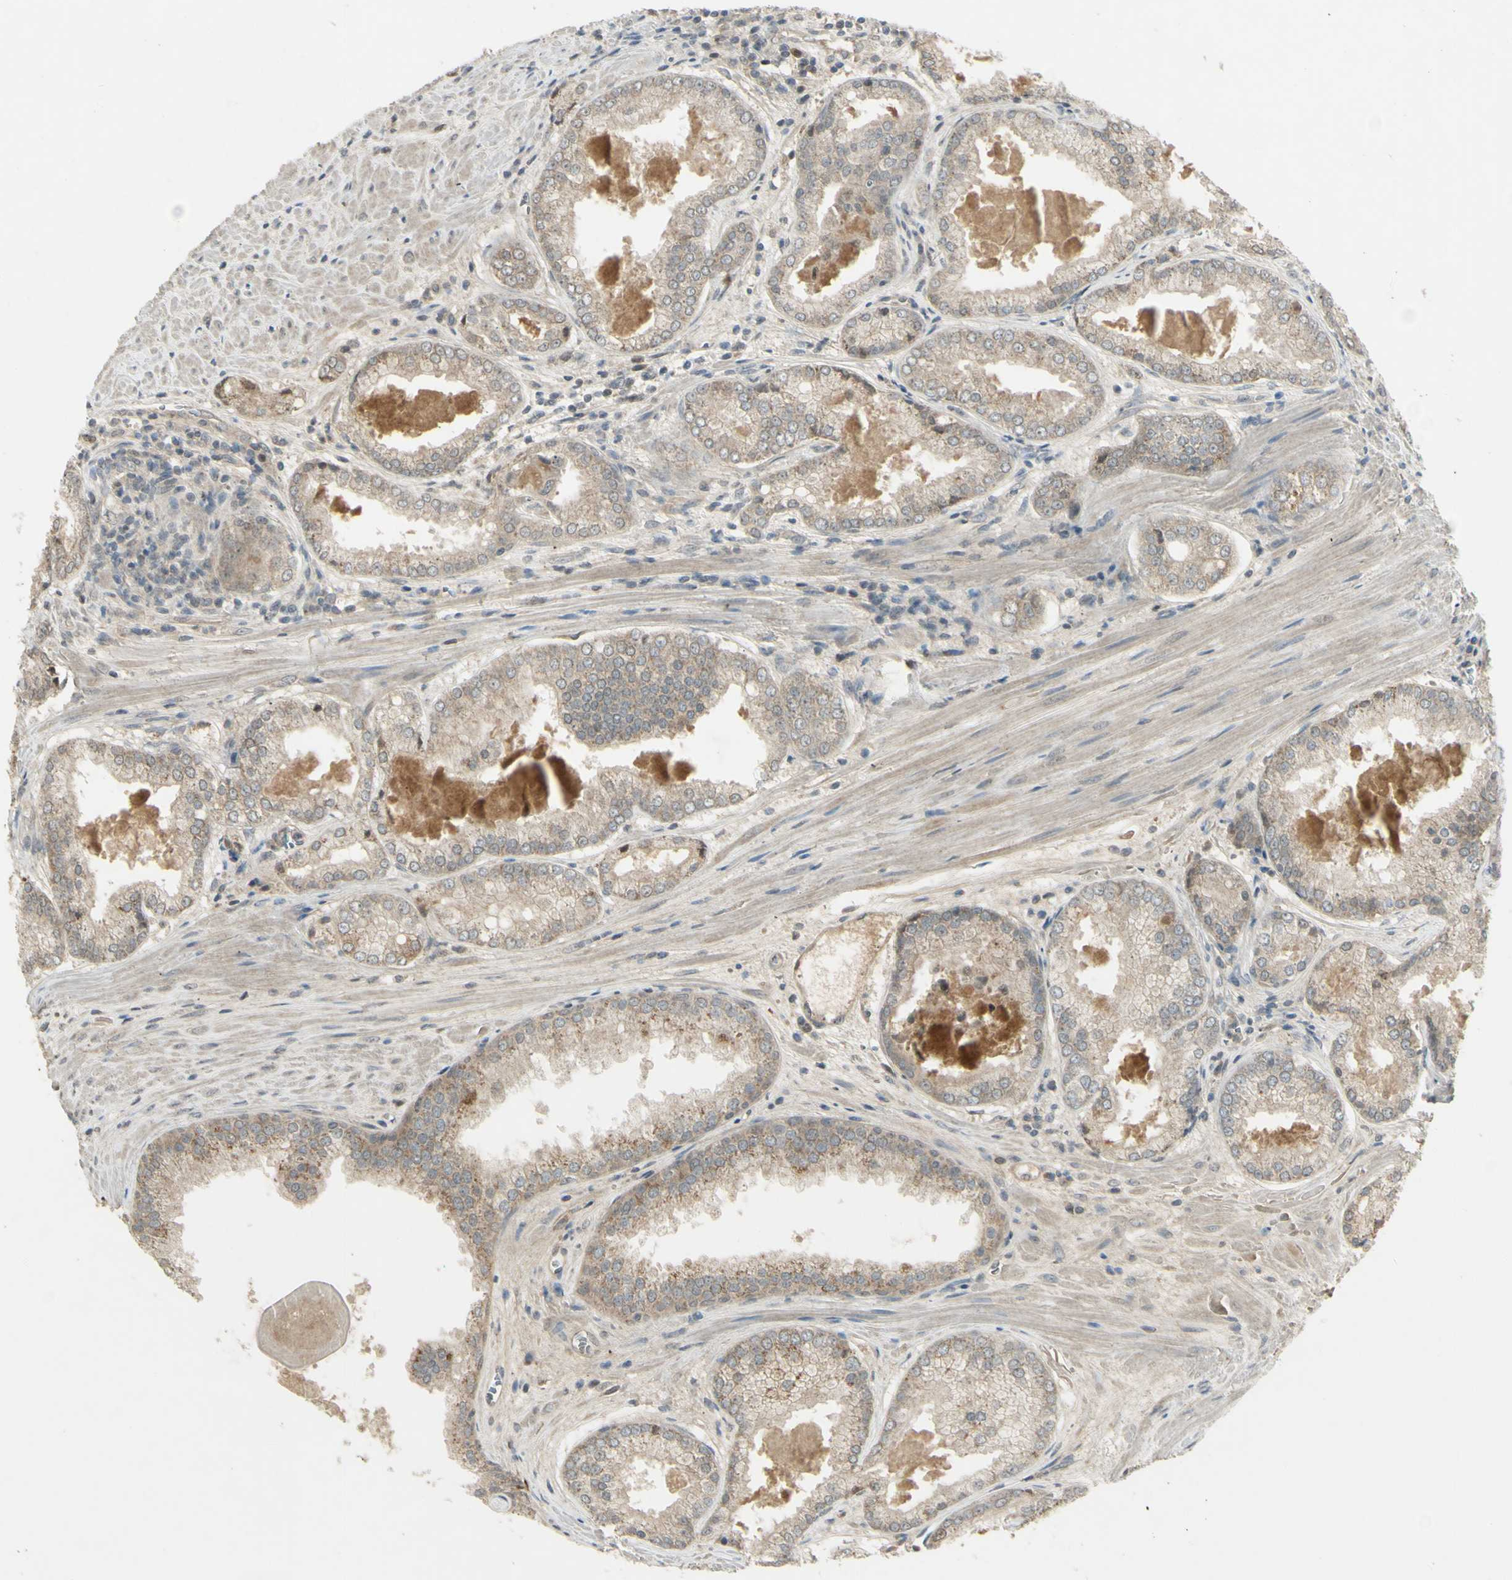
{"staining": {"intensity": "weak", "quantity": ">75%", "location": "cytoplasmic/membranous"}, "tissue": "prostate cancer", "cell_type": "Tumor cells", "image_type": "cancer", "snomed": [{"axis": "morphology", "description": "Adenocarcinoma, Low grade"}, {"axis": "topography", "description": "Prostate"}], "caption": "Immunohistochemical staining of human prostate cancer (adenocarcinoma (low-grade)) exhibits low levels of weak cytoplasmic/membranous staining in approximately >75% of tumor cells. Nuclei are stained in blue.", "gene": "RAD18", "patient": {"sex": "male", "age": 64}}